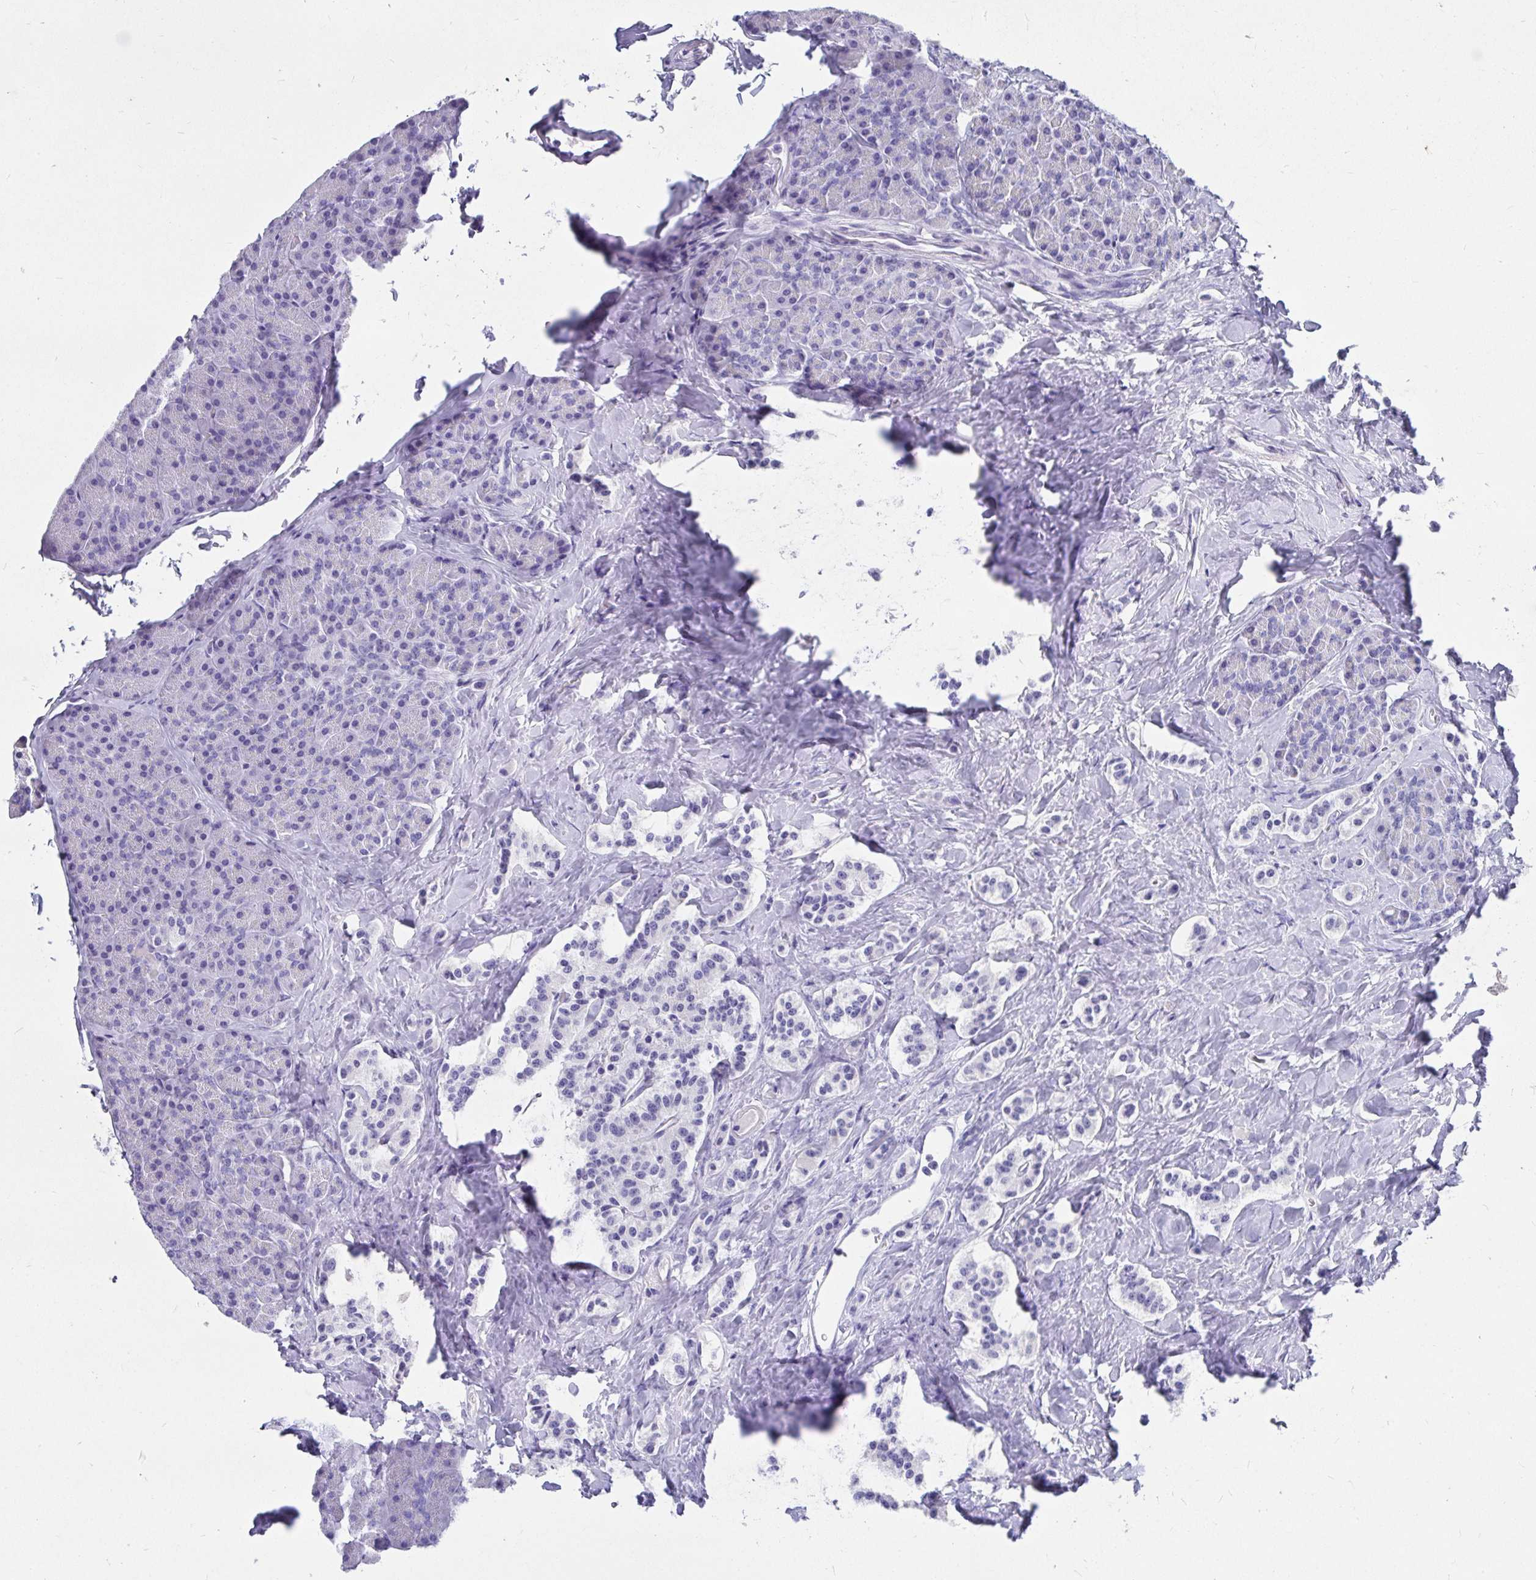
{"staining": {"intensity": "negative", "quantity": "none", "location": "none"}, "tissue": "carcinoid", "cell_type": "Tumor cells", "image_type": "cancer", "snomed": [{"axis": "morphology", "description": "Normal tissue, NOS"}, {"axis": "morphology", "description": "Carcinoid, malignant, NOS"}, {"axis": "topography", "description": "Pancreas"}], "caption": "An image of human carcinoid is negative for staining in tumor cells. The staining was performed using DAB (3,3'-diaminobenzidine) to visualize the protein expression in brown, while the nuclei were stained in blue with hematoxylin (Magnification: 20x).", "gene": "ZPBP2", "patient": {"sex": "male", "age": 36}}